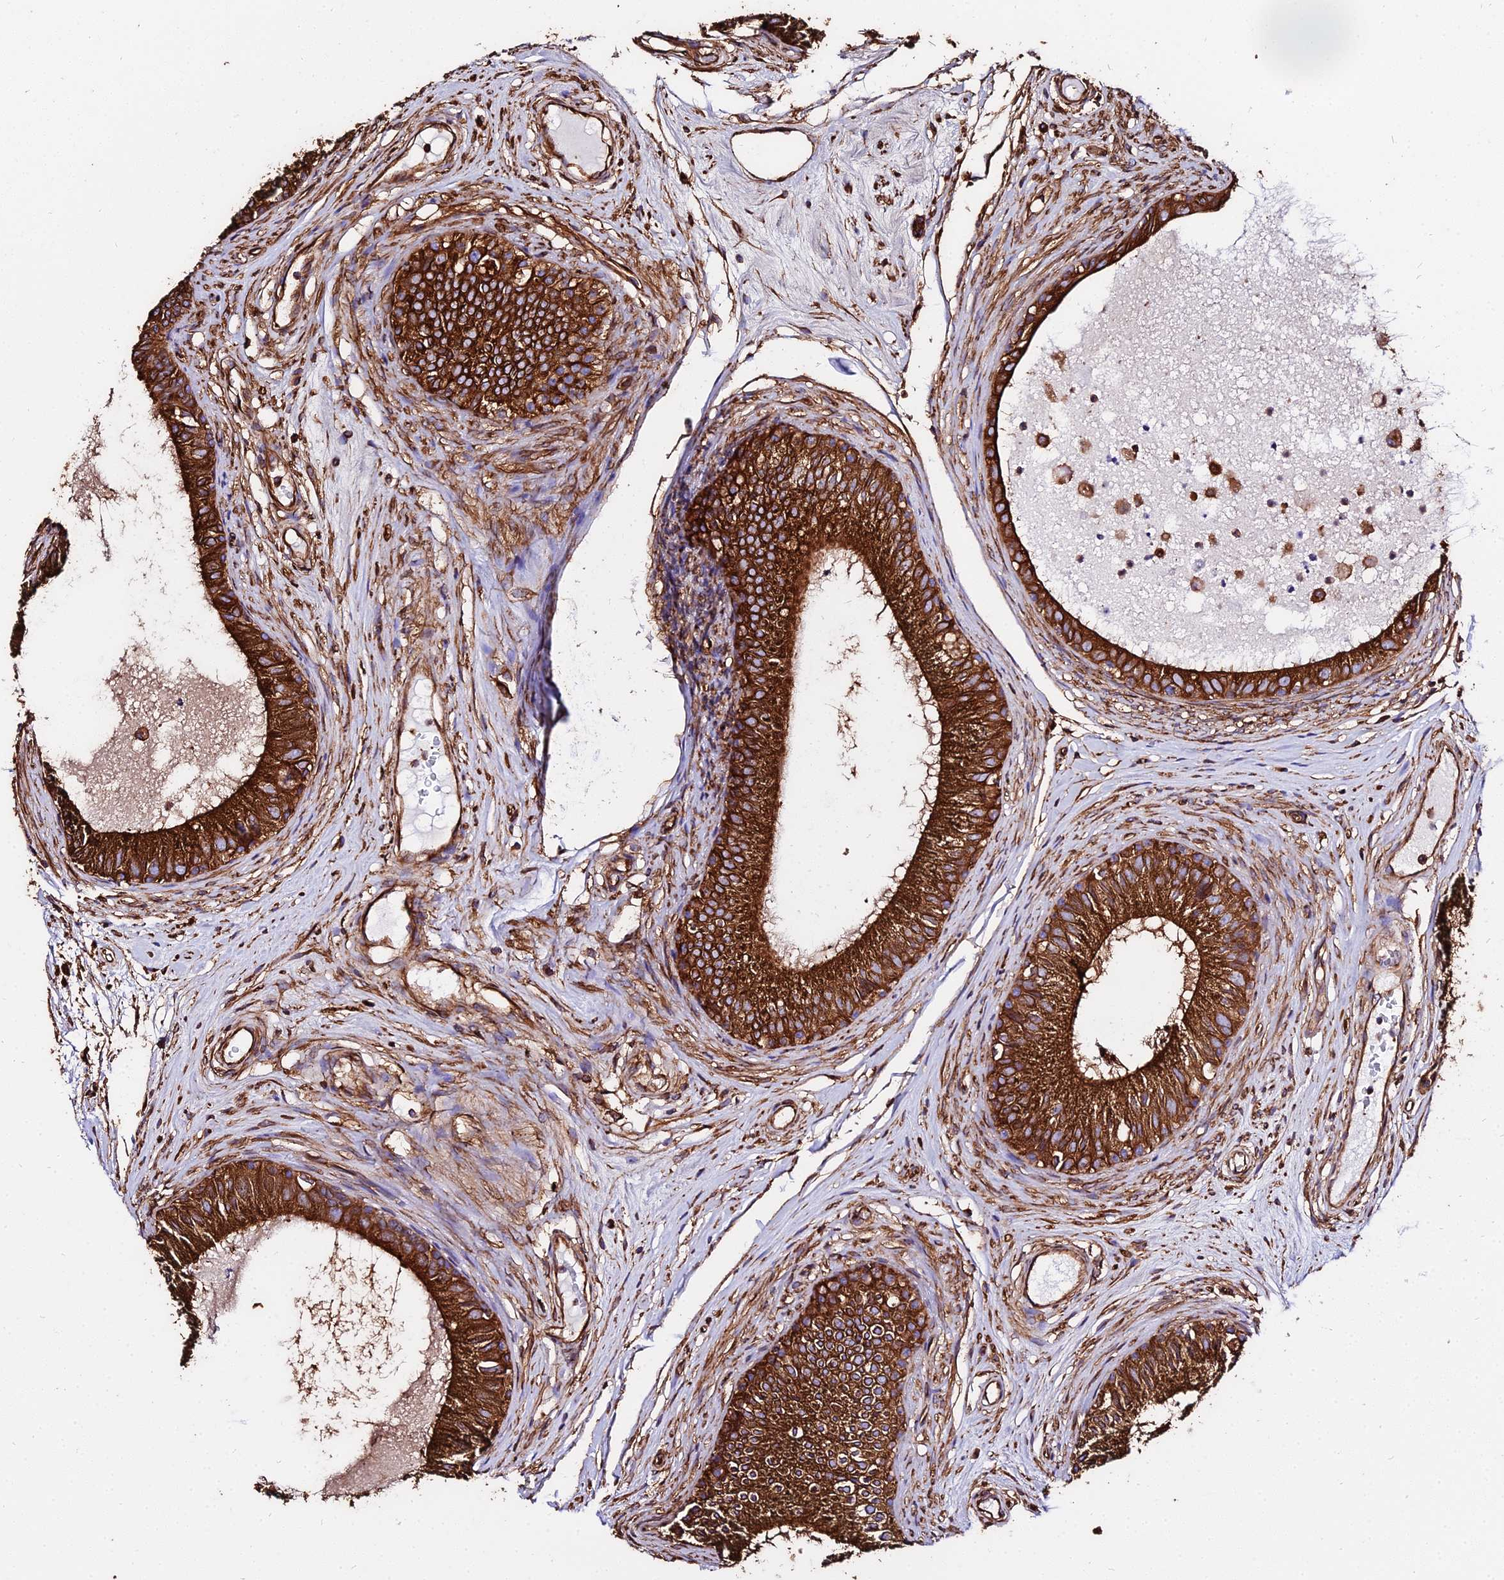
{"staining": {"intensity": "strong", "quantity": ">75%", "location": "cytoplasmic/membranous"}, "tissue": "epididymis", "cell_type": "Glandular cells", "image_type": "normal", "snomed": [{"axis": "morphology", "description": "Normal tissue, NOS"}, {"axis": "topography", "description": "Epididymis"}], "caption": "The image demonstrates immunohistochemical staining of normal epididymis. There is strong cytoplasmic/membranous expression is present in about >75% of glandular cells. (Brightfield microscopy of DAB IHC at high magnification).", "gene": "TUBA1A", "patient": {"sex": "male", "age": 74}}